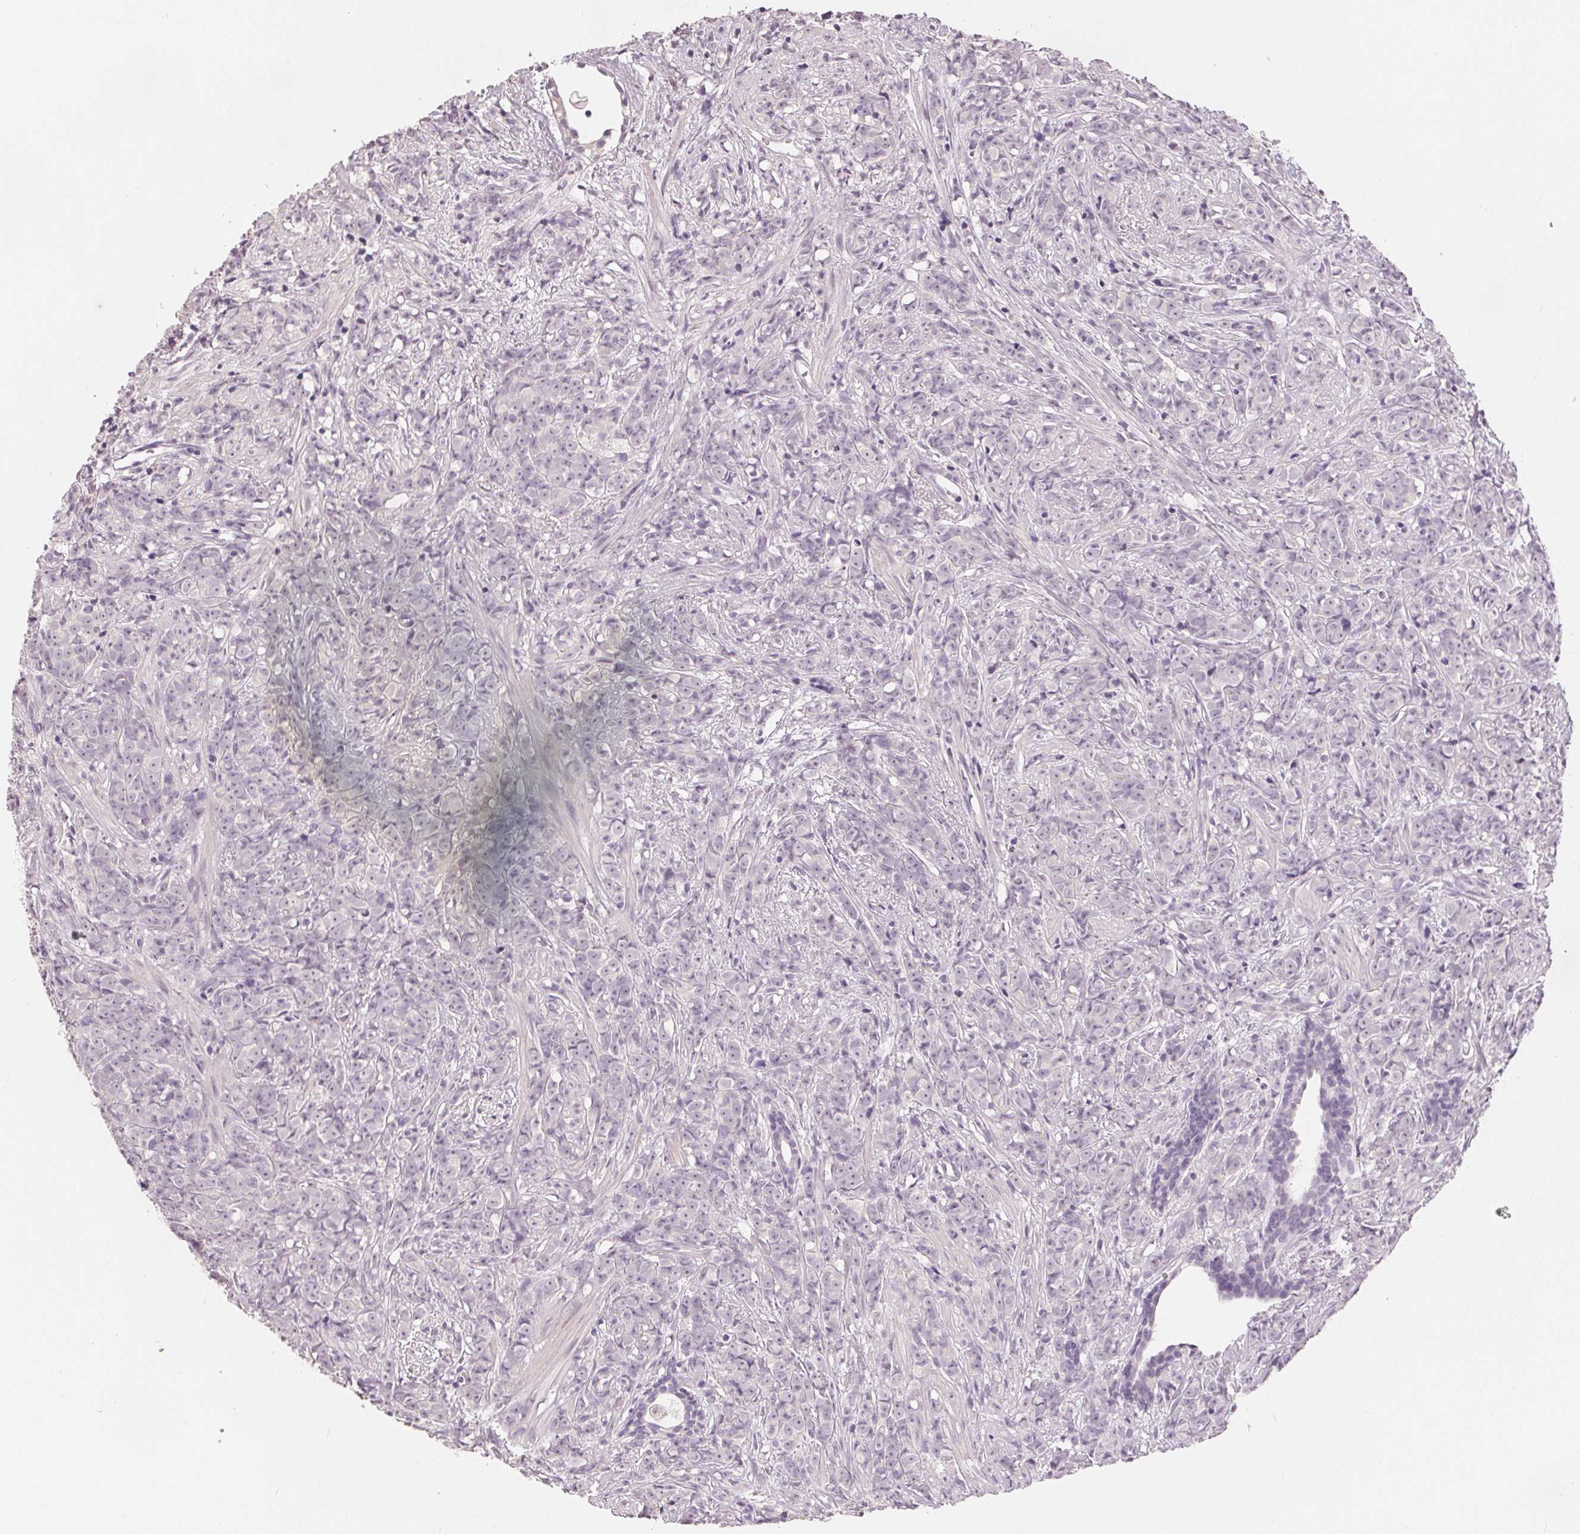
{"staining": {"intensity": "negative", "quantity": "none", "location": "none"}, "tissue": "prostate cancer", "cell_type": "Tumor cells", "image_type": "cancer", "snomed": [{"axis": "morphology", "description": "Adenocarcinoma, High grade"}, {"axis": "topography", "description": "Prostate"}], "caption": "Immunohistochemistry histopathology image of adenocarcinoma (high-grade) (prostate) stained for a protein (brown), which shows no staining in tumor cells. The staining was performed using DAB to visualize the protein expression in brown, while the nuclei were stained in blue with hematoxylin (Magnification: 20x).", "gene": "SLC27A5", "patient": {"sex": "male", "age": 81}}